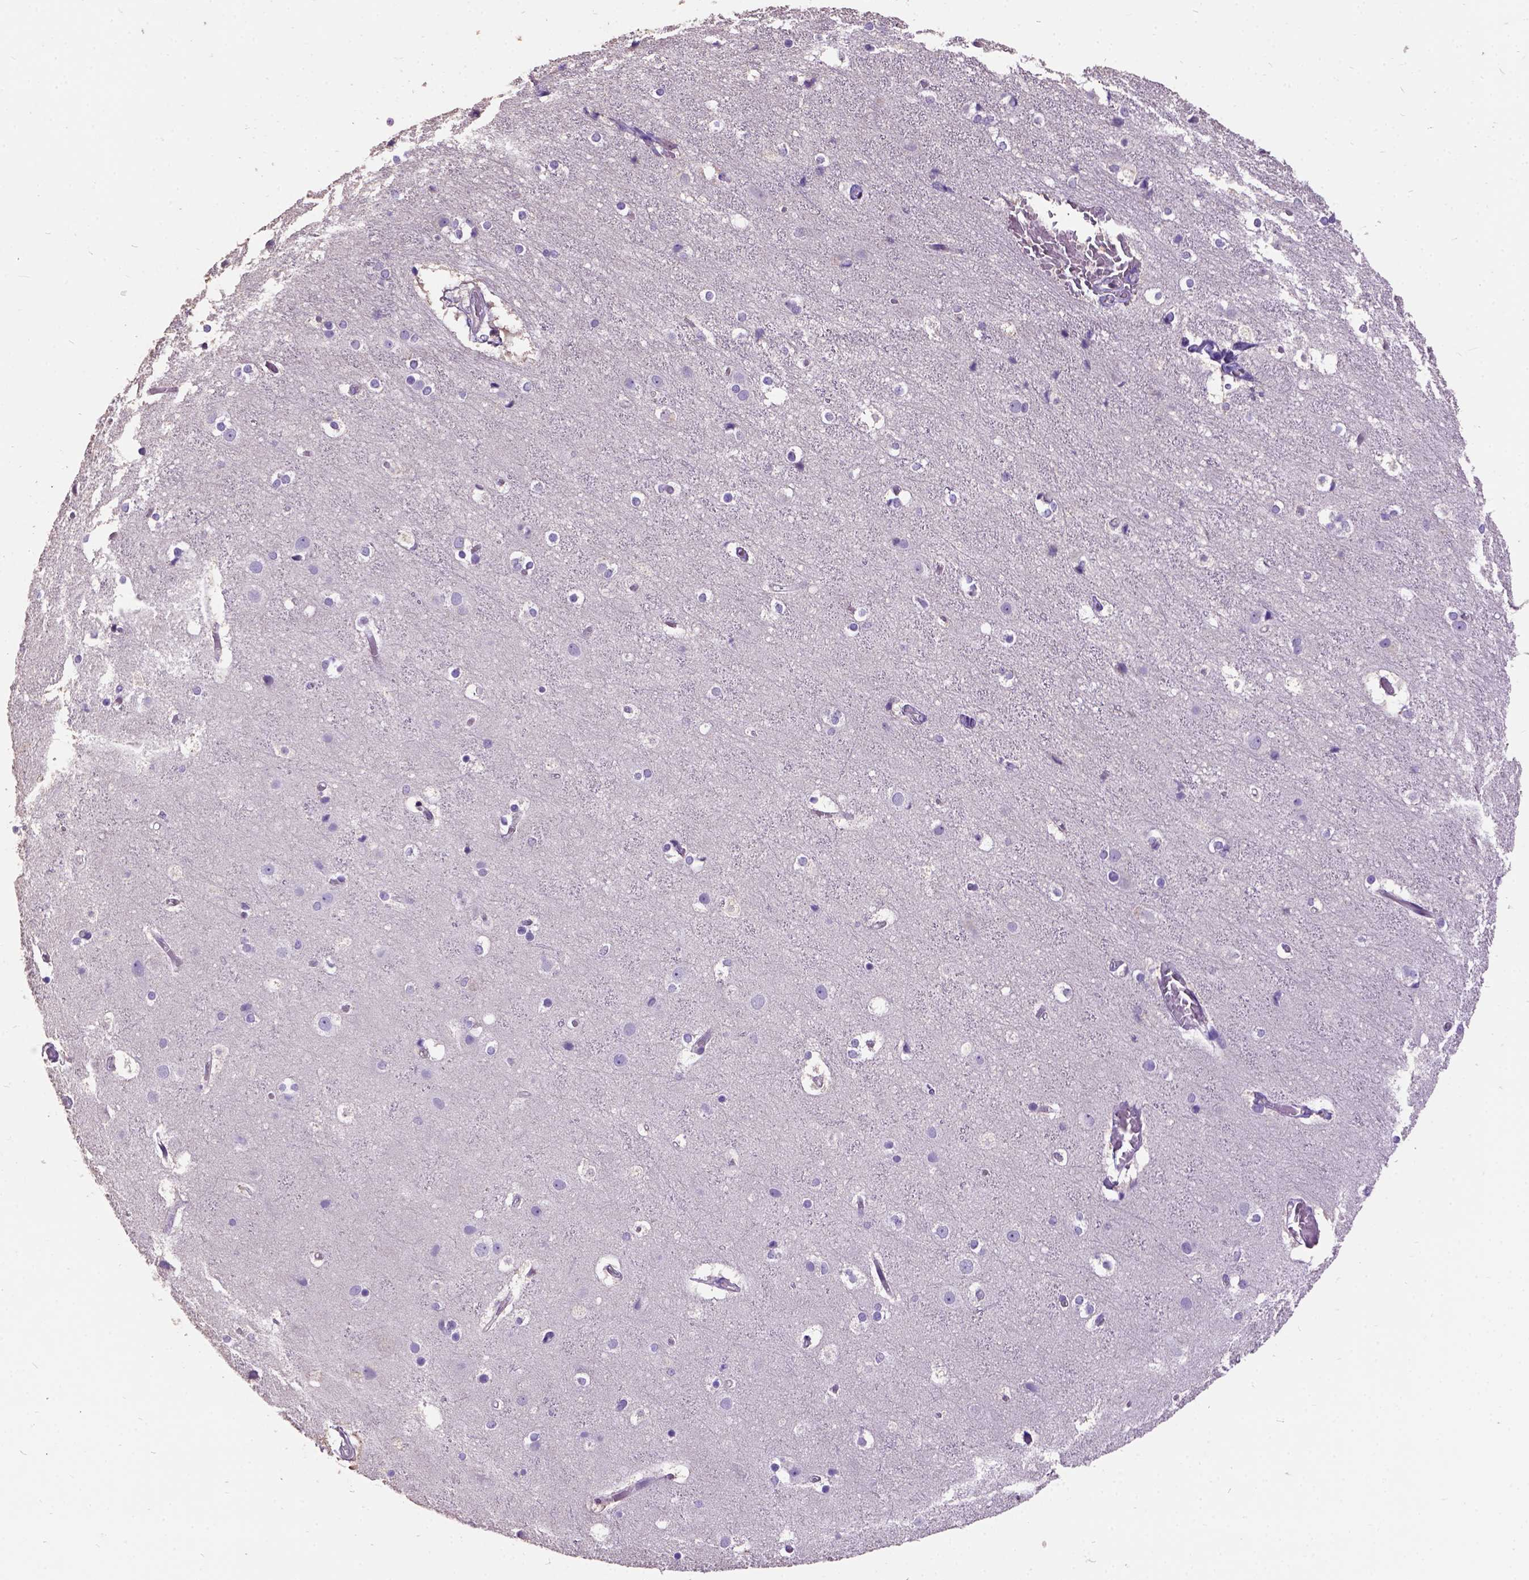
{"staining": {"intensity": "negative", "quantity": "none", "location": "none"}, "tissue": "cerebral cortex", "cell_type": "Endothelial cells", "image_type": "normal", "snomed": [{"axis": "morphology", "description": "Normal tissue, NOS"}, {"axis": "topography", "description": "Cerebral cortex"}], "caption": "IHC of benign human cerebral cortex exhibits no staining in endothelial cells.", "gene": "DQX1", "patient": {"sex": "female", "age": 52}}